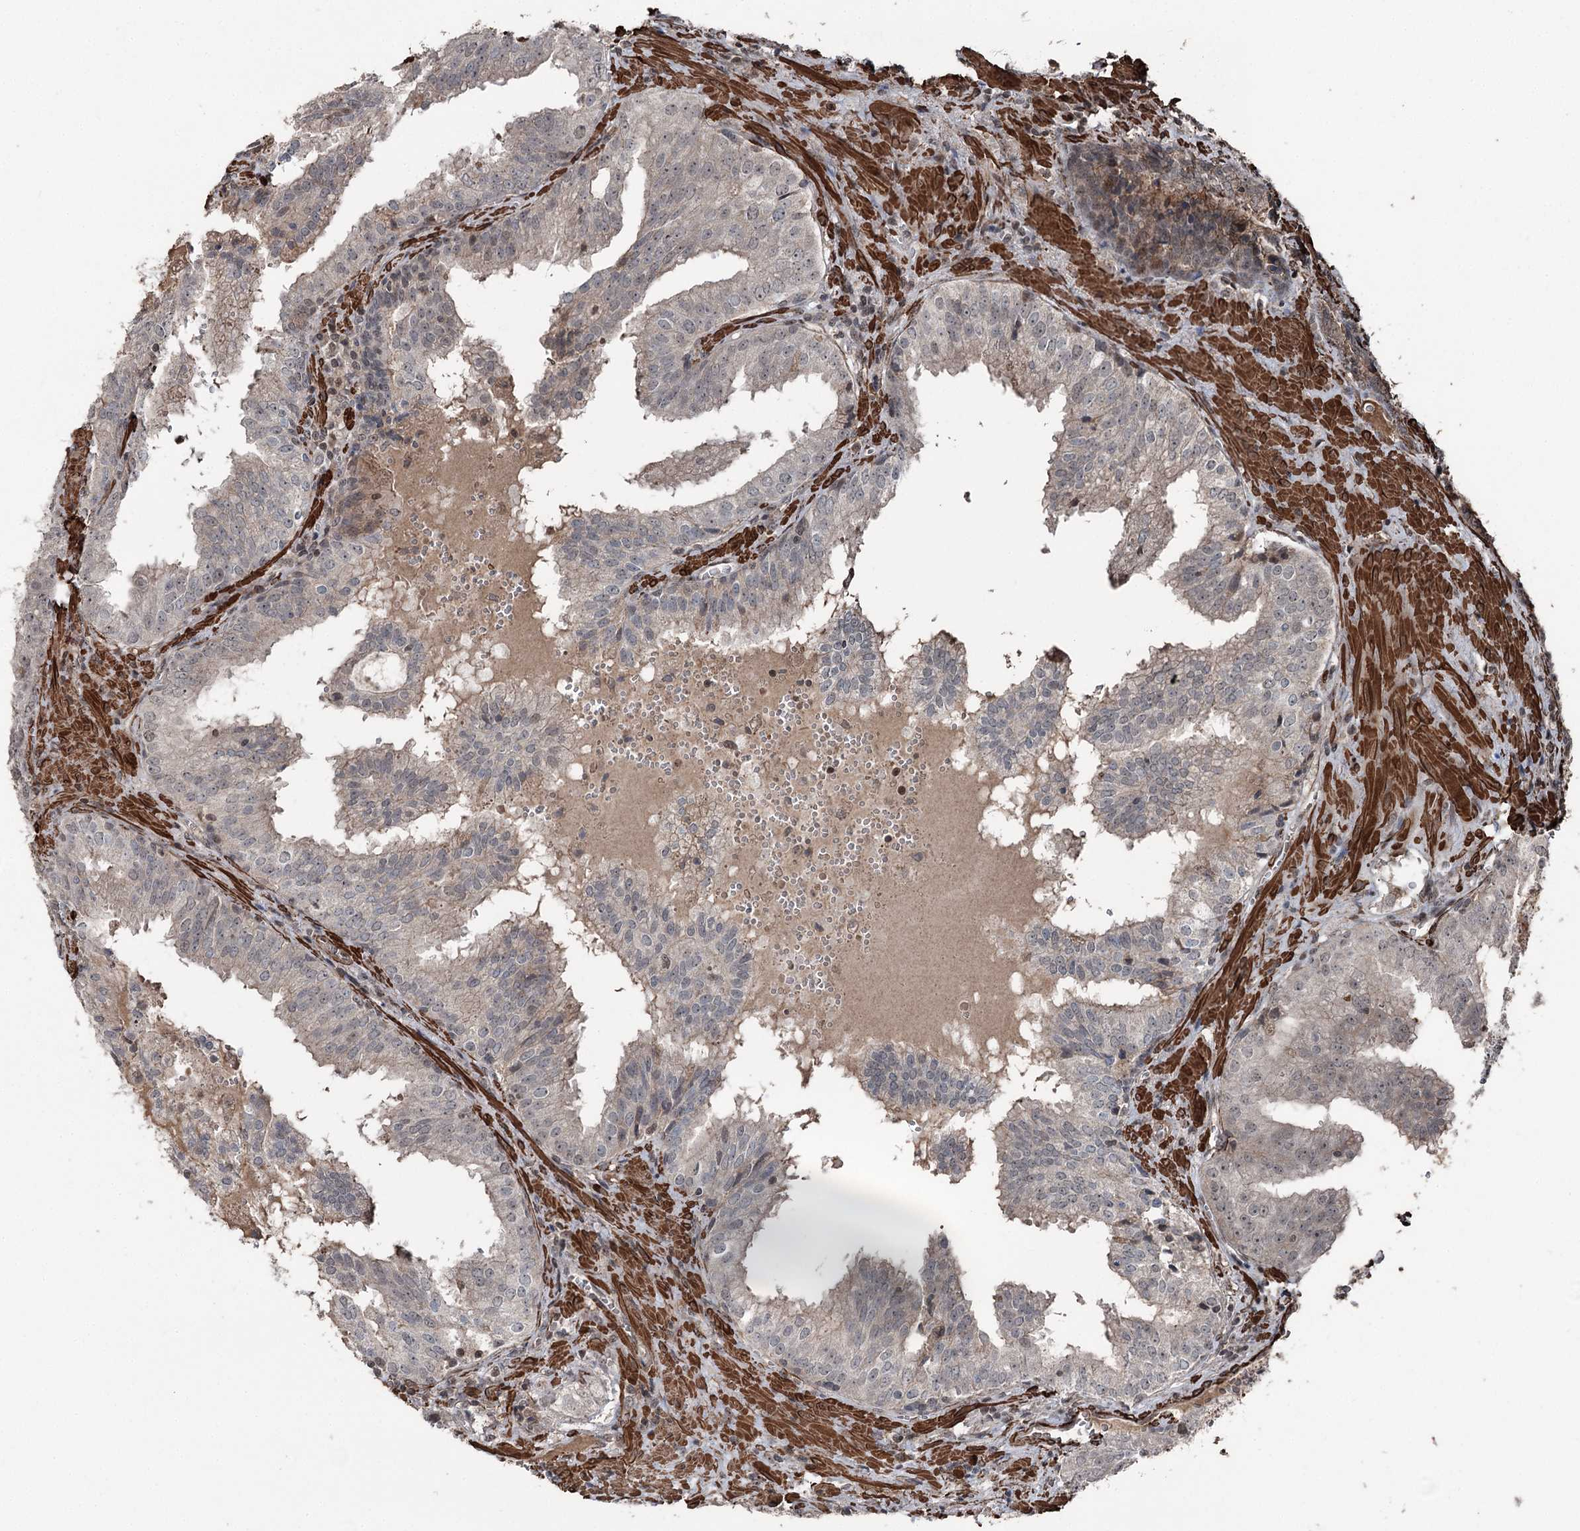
{"staining": {"intensity": "weak", "quantity": "<25%", "location": "nuclear"}, "tissue": "prostate cancer", "cell_type": "Tumor cells", "image_type": "cancer", "snomed": [{"axis": "morphology", "description": "Adenocarcinoma, High grade"}, {"axis": "topography", "description": "Prostate"}], "caption": "Immunohistochemistry (IHC) of prostate cancer (adenocarcinoma (high-grade)) displays no expression in tumor cells. (Immunohistochemistry, brightfield microscopy, high magnification).", "gene": "CCDC82", "patient": {"sex": "male", "age": 68}}